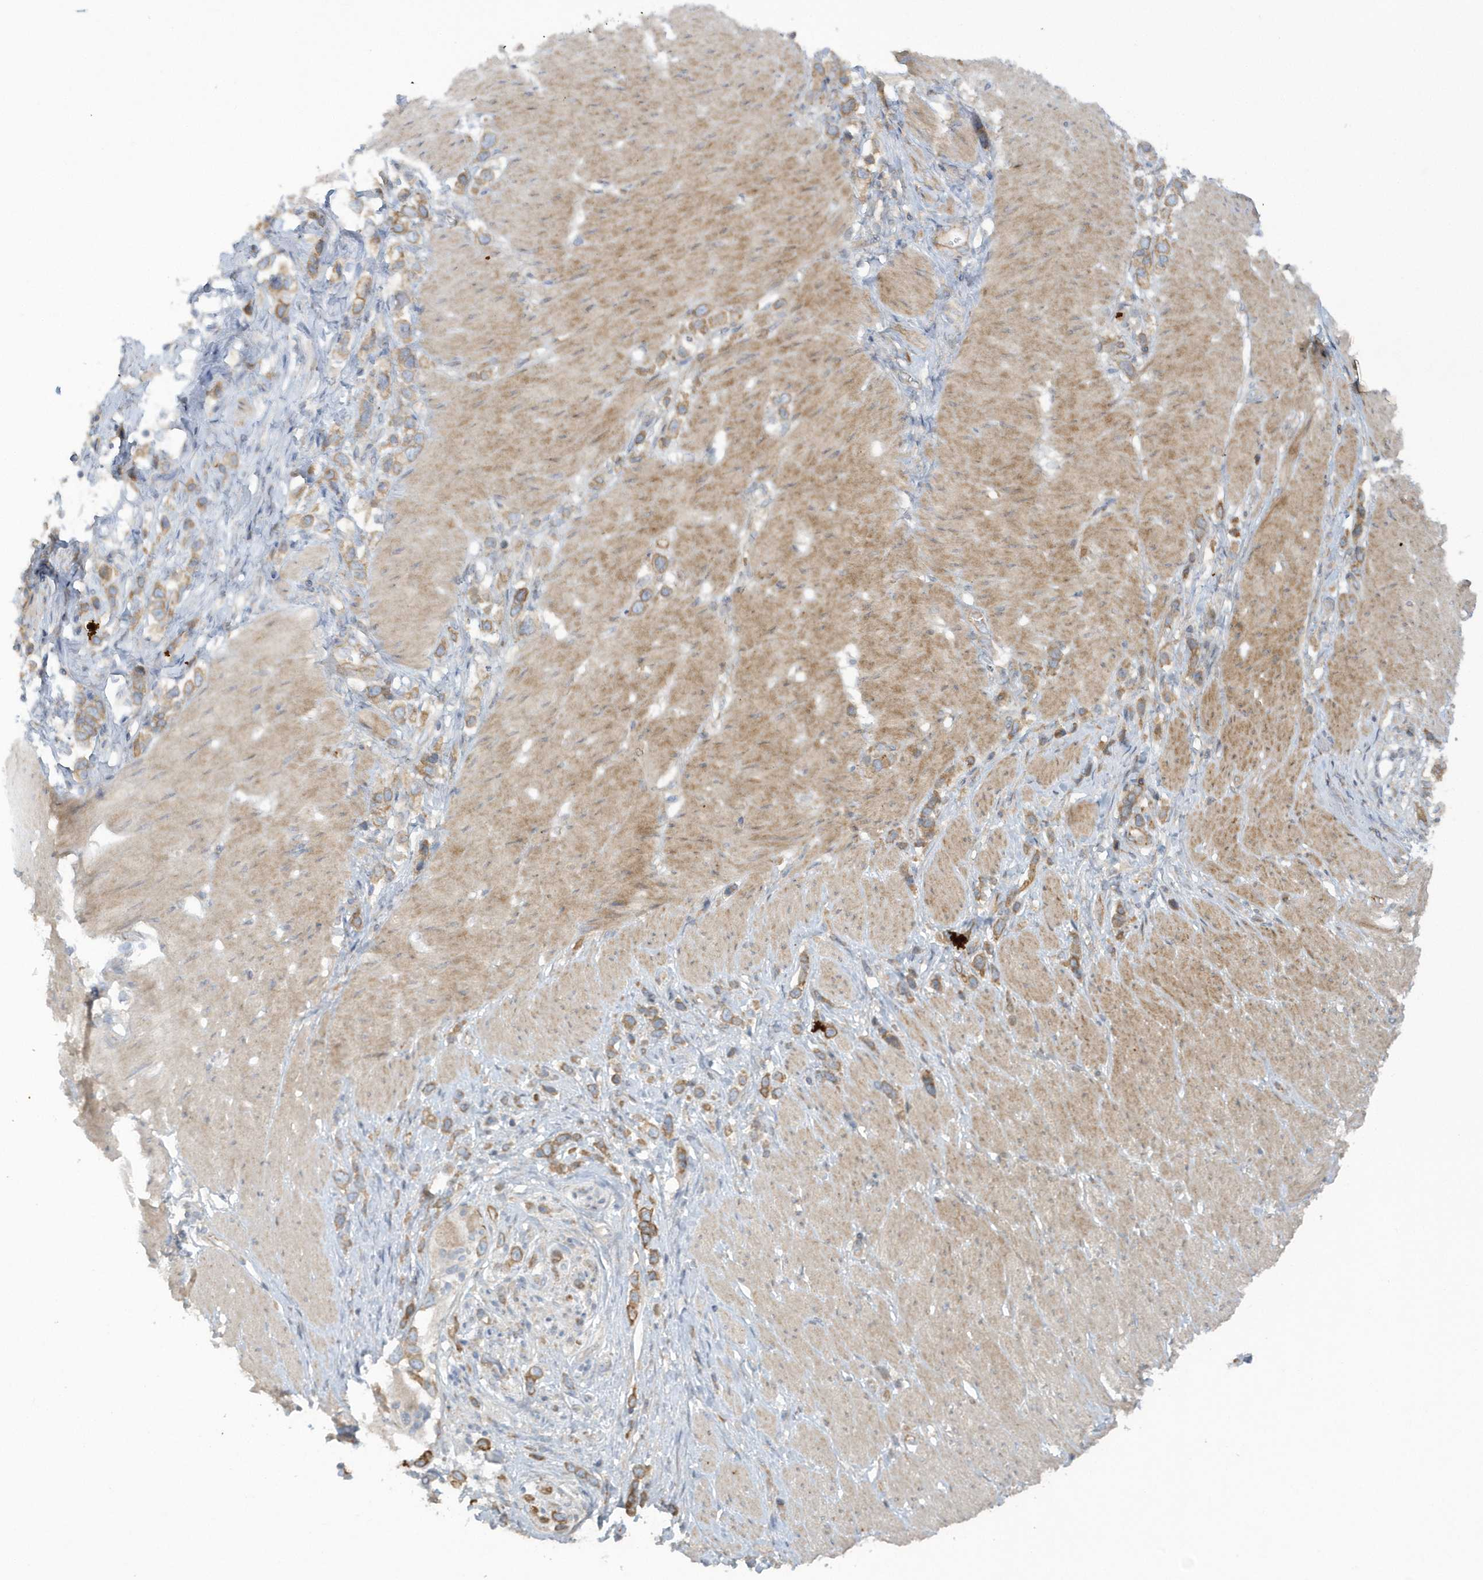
{"staining": {"intensity": "moderate", "quantity": ">75%", "location": "cytoplasmic/membranous"}, "tissue": "stomach cancer", "cell_type": "Tumor cells", "image_type": "cancer", "snomed": [{"axis": "morphology", "description": "Normal tissue, NOS"}, {"axis": "morphology", "description": "Adenocarcinoma, NOS"}, {"axis": "topography", "description": "Stomach, upper"}, {"axis": "topography", "description": "Stomach"}], "caption": "IHC of human stomach cancer (adenocarcinoma) demonstrates medium levels of moderate cytoplasmic/membranous staining in about >75% of tumor cells.", "gene": "CNOT10", "patient": {"sex": "female", "age": 65}}